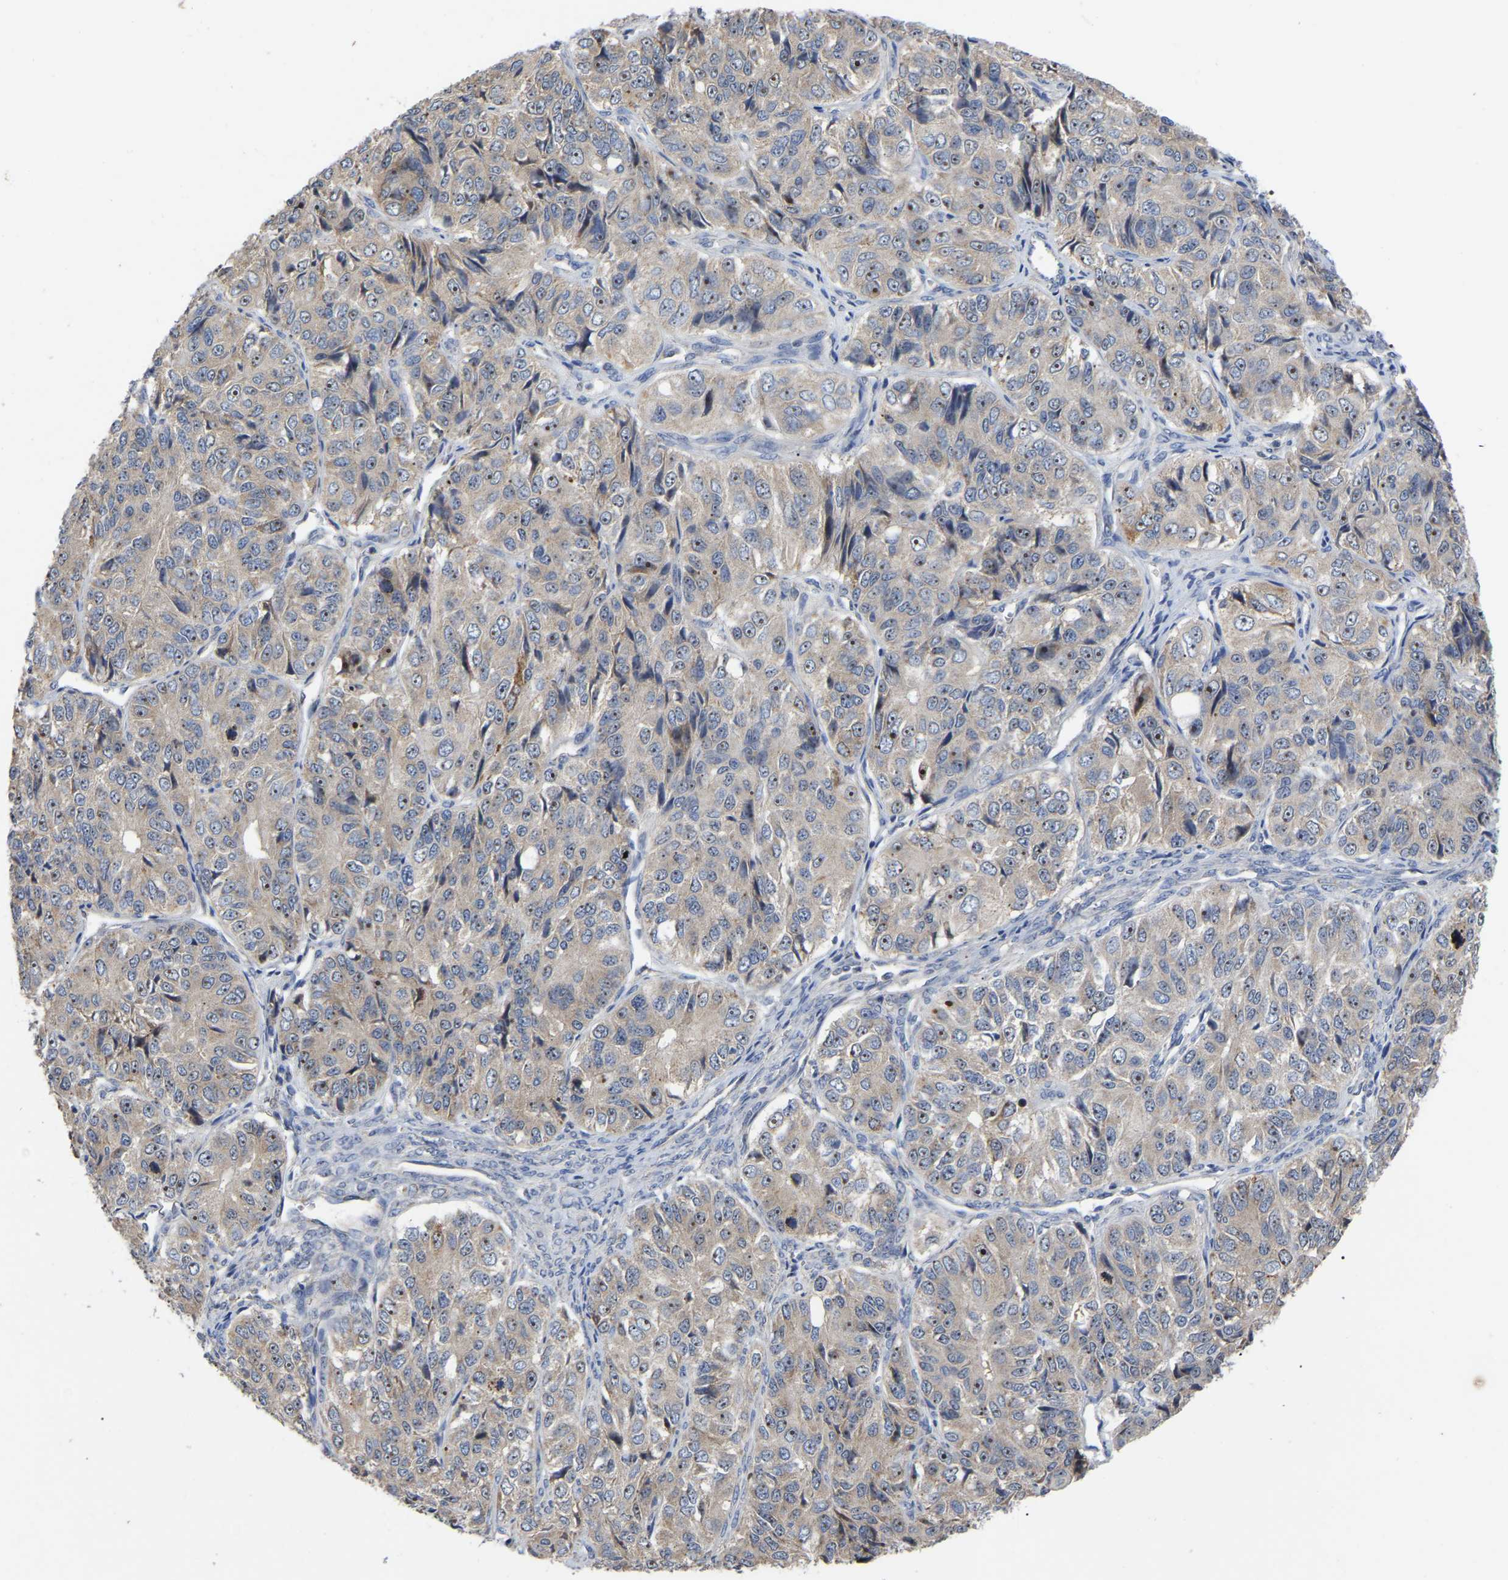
{"staining": {"intensity": "moderate", "quantity": "25%-75%", "location": "nuclear"}, "tissue": "ovarian cancer", "cell_type": "Tumor cells", "image_type": "cancer", "snomed": [{"axis": "morphology", "description": "Carcinoma, endometroid"}, {"axis": "topography", "description": "Ovary"}], "caption": "The micrograph displays staining of endometroid carcinoma (ovarian), revealing moderate nuclear protein staining (brown color) within tumor cells.", "gene": "NOP53", "patient": {"sex": "female", "age": 51}}